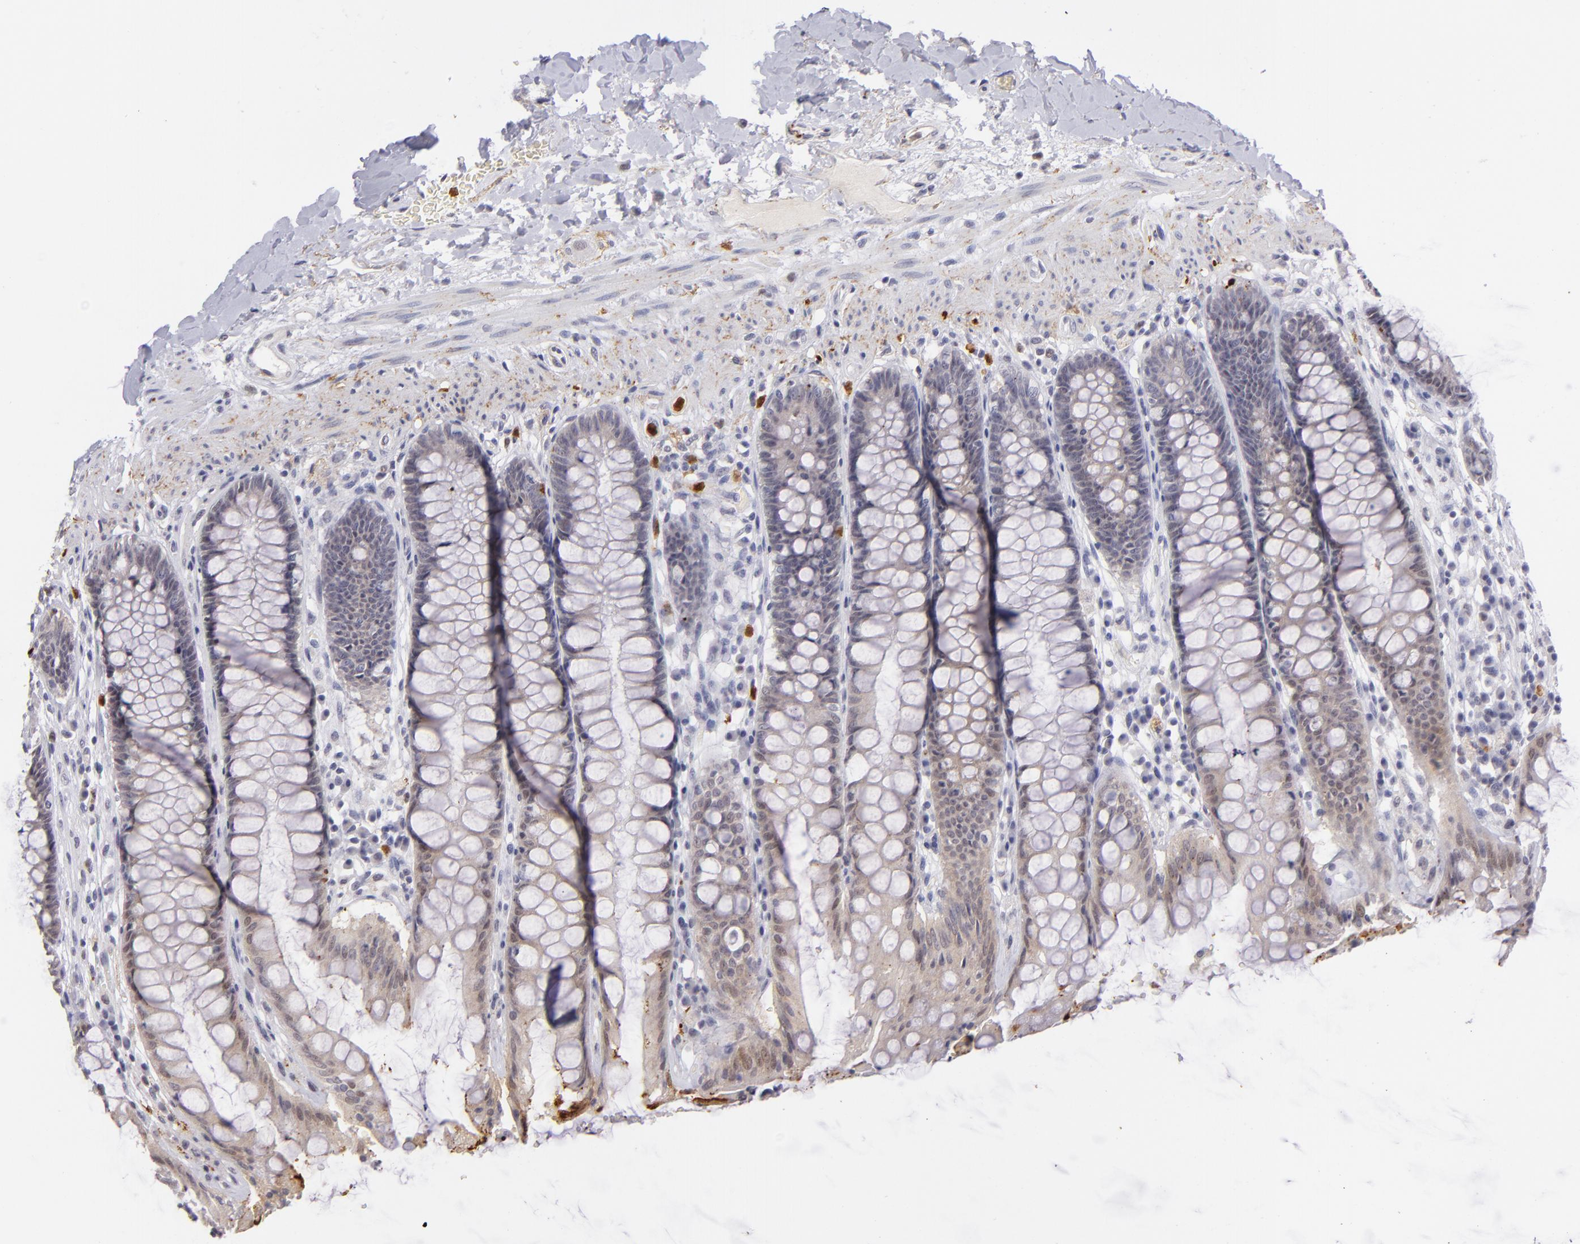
{"staining": {"intensity": "weak", "quantity": "25%-75%", "location": "cytoplasmic/membranous"}, "tissue": "rectum", "cell_type": "Glandular cells", "image_type": "normal", "snomed": [{"axis": "morphology", "description": "Normal tissue, NOS"}, {"axis": "topography", "description": "Rectum"}], "caption": "Immunohistochemistry histopathology image of normal rectum: rectum stained using immunohistochemistry demonstrates low levels of weak protein expression localized specifically in the cytoplasmic/membranous of glandular cells, appearing as a cytoplasmic/membranous brown color.", "gene": "RXRG", "patient": {"sex": "female", "age": 46}}